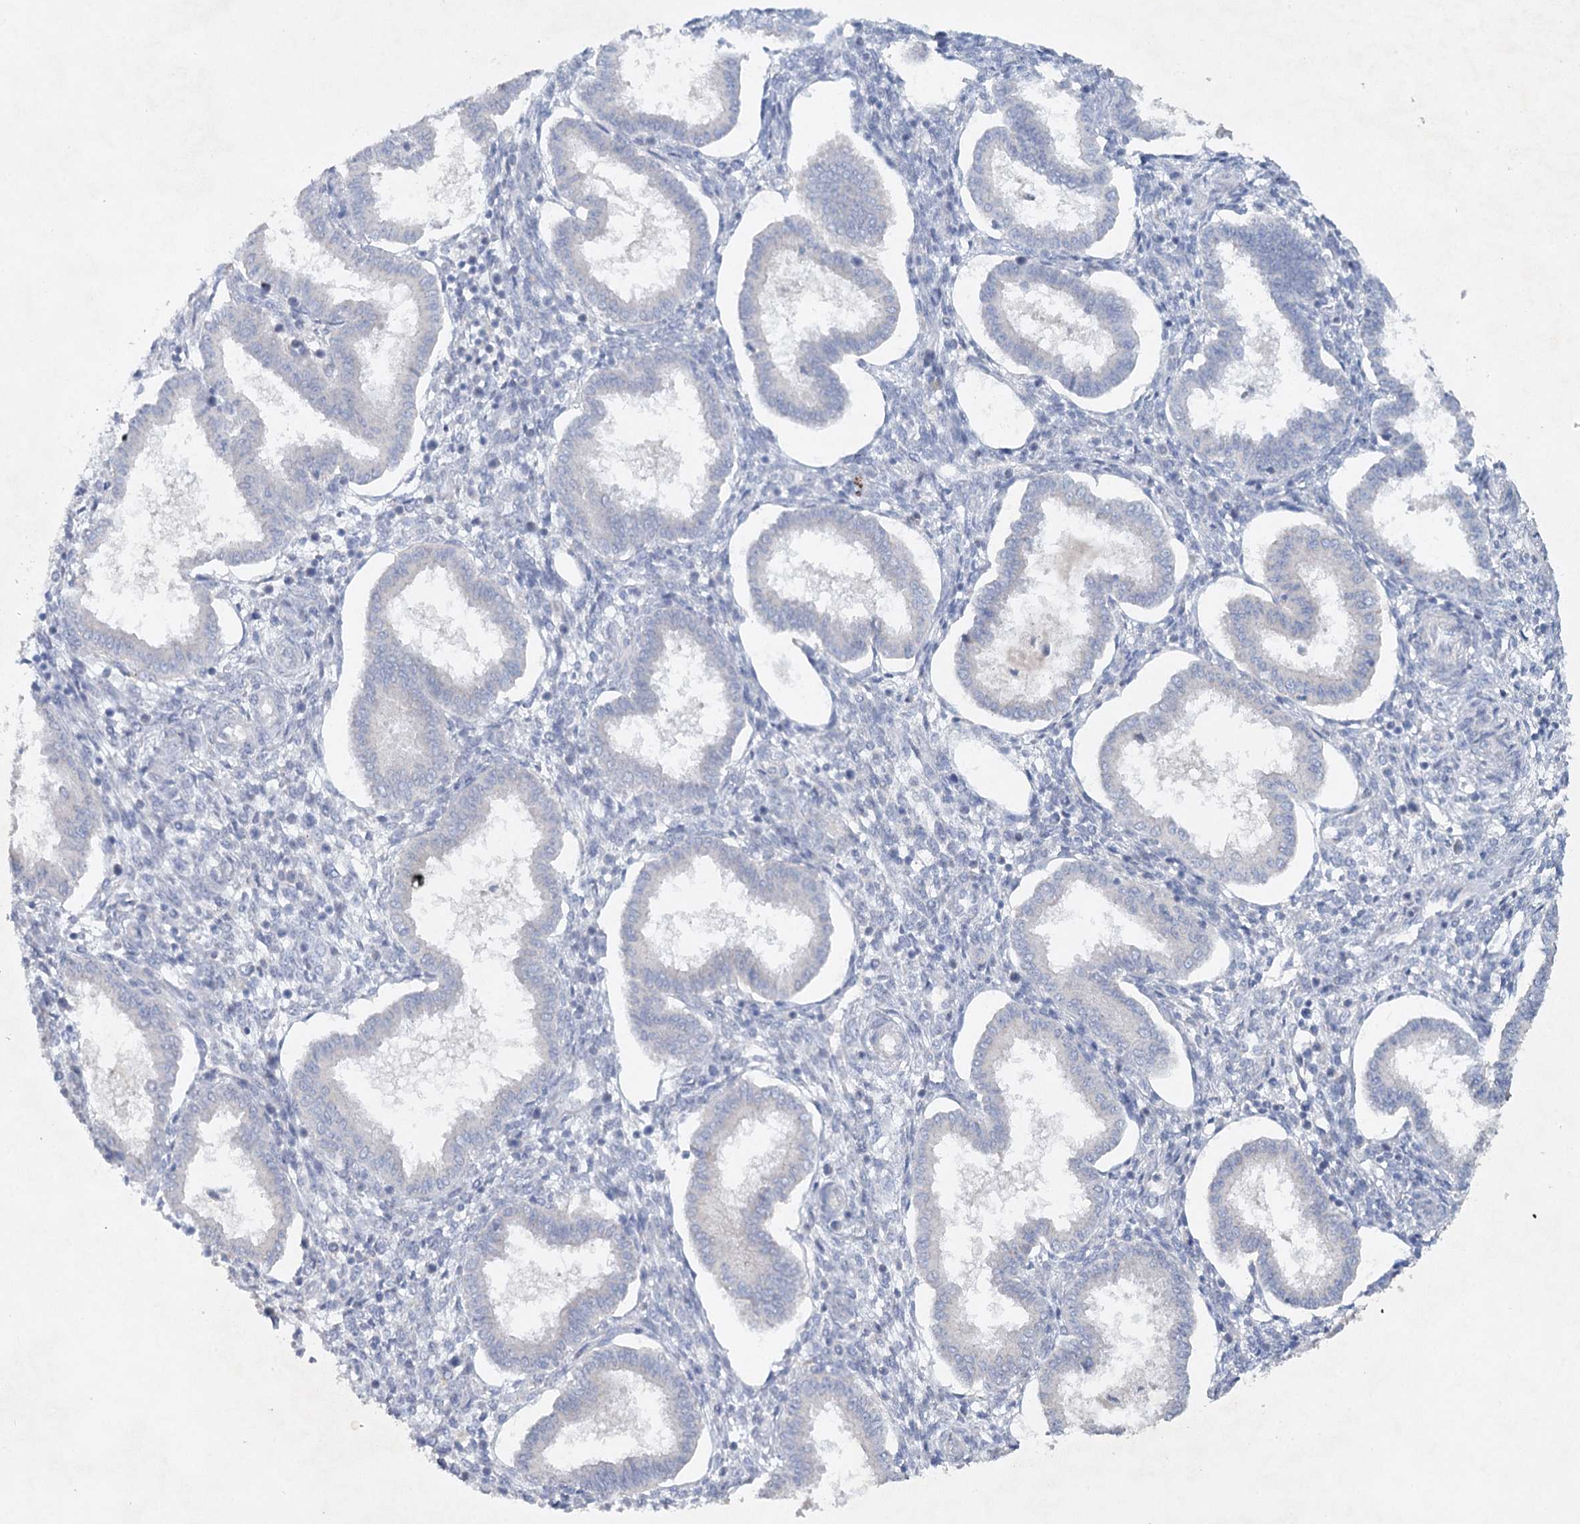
{"staining": {"intensity": "negative", "quantity": "none", "location": "none"}, "tissue": "endometrium", "cell_type": "Cells in endometrial stroma", "image_type": "normal", "snomed": [{"axis": "morphology", "description": "Normal tissue, NOS"}, {"axis": "topography", "description": "Endometrium"}], "caption": "Immunohistochemical staining of benign endometrium exhibits no significant staining in cells in endometrial stroma.", "gene": "RFX6", "patient": {"sex": "female", "age": 24}}